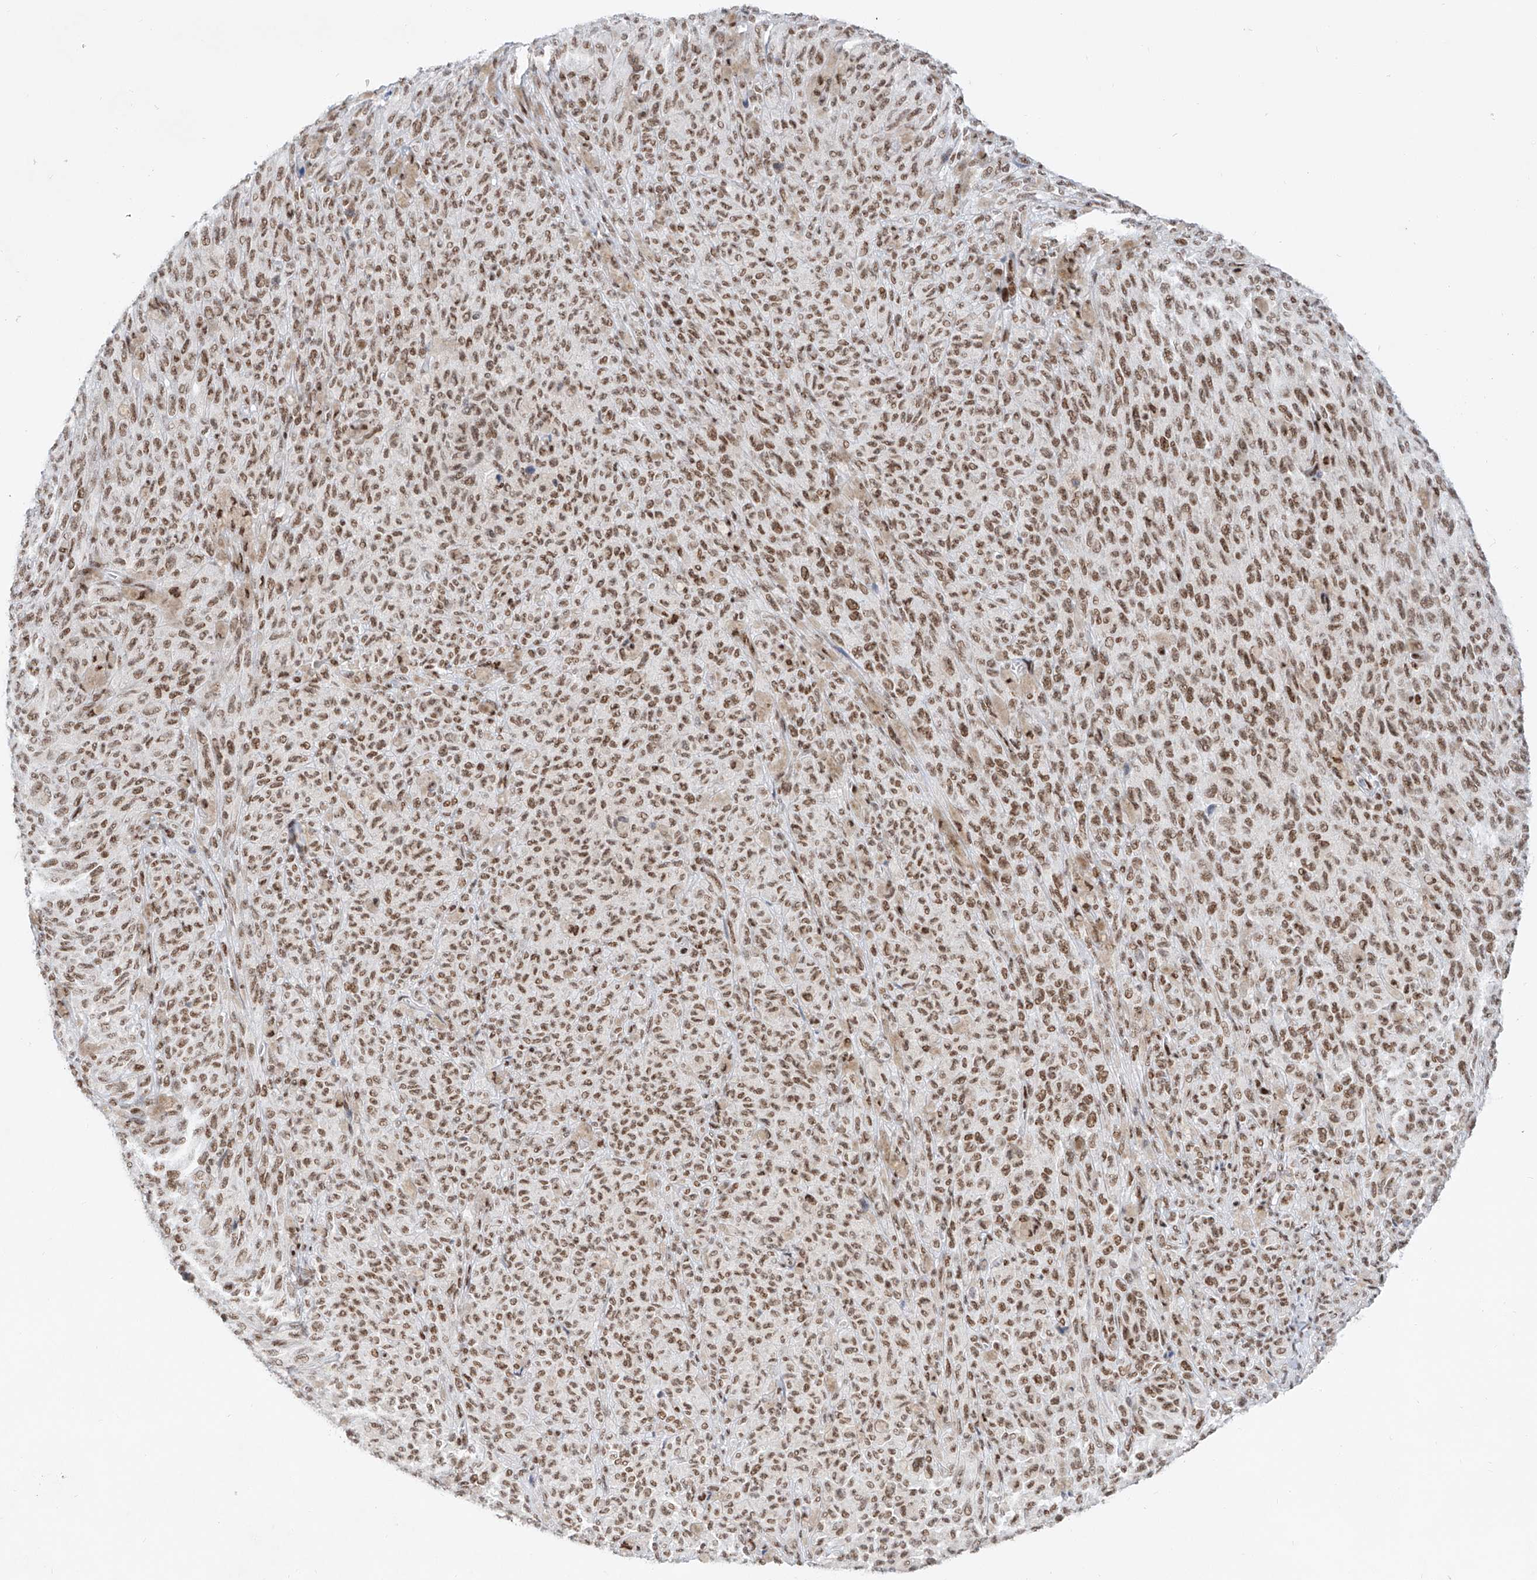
{"staining": {"intensity": "moderate", "quantity": ">75%", "location": "nuclear"}, "tissue": "melanoma", "cell_type": "Tumor cells", "image_type": "cancer", "snomed": [{"axis": "morphology", "description": "Malignant melanoma, NOS"}, {"axis": "topography", "description": "Skin"}], "caption": "Immunohistochemistry (IHC) of malignant melanoma displays medium levels of moderate nuclear expression in approximately >75% of tumor cells.", "gene": "TAF4", "patient": {"sex": "female", "age": 82}}